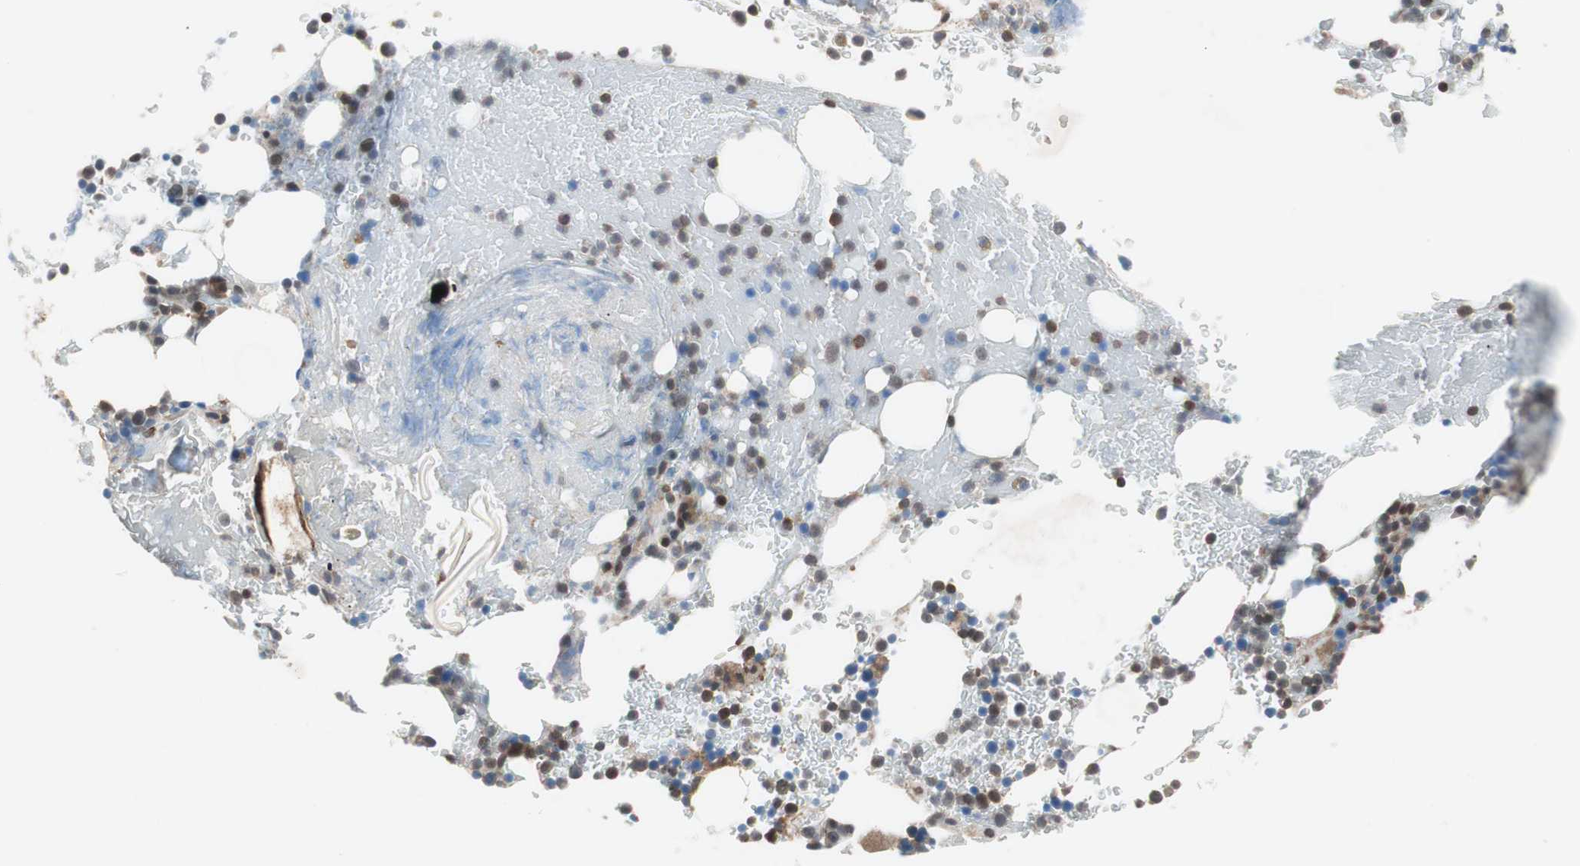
{"staining": {"intensity": "moderate", "quantity": "25%-75%", "location": "cytoplasmic/membranous"}, "tissue": "bone marrow", "cell_type": "Hematopoietic cells", "image_type": "normal", "snomed": [{"axis": "morphology", "description": "Normal tissue, NOS"}, {"axis": "topography", "description": "Bone marrow"}], "caption": "Bone marrow was stained to show a protein in brown. There is medium levels of moderate cytoplasmic/membranous positivity in about 25%-75% of hematopoietic cells.", "gene": "GALT", "patient": {"sex": "female", "age": 73}}